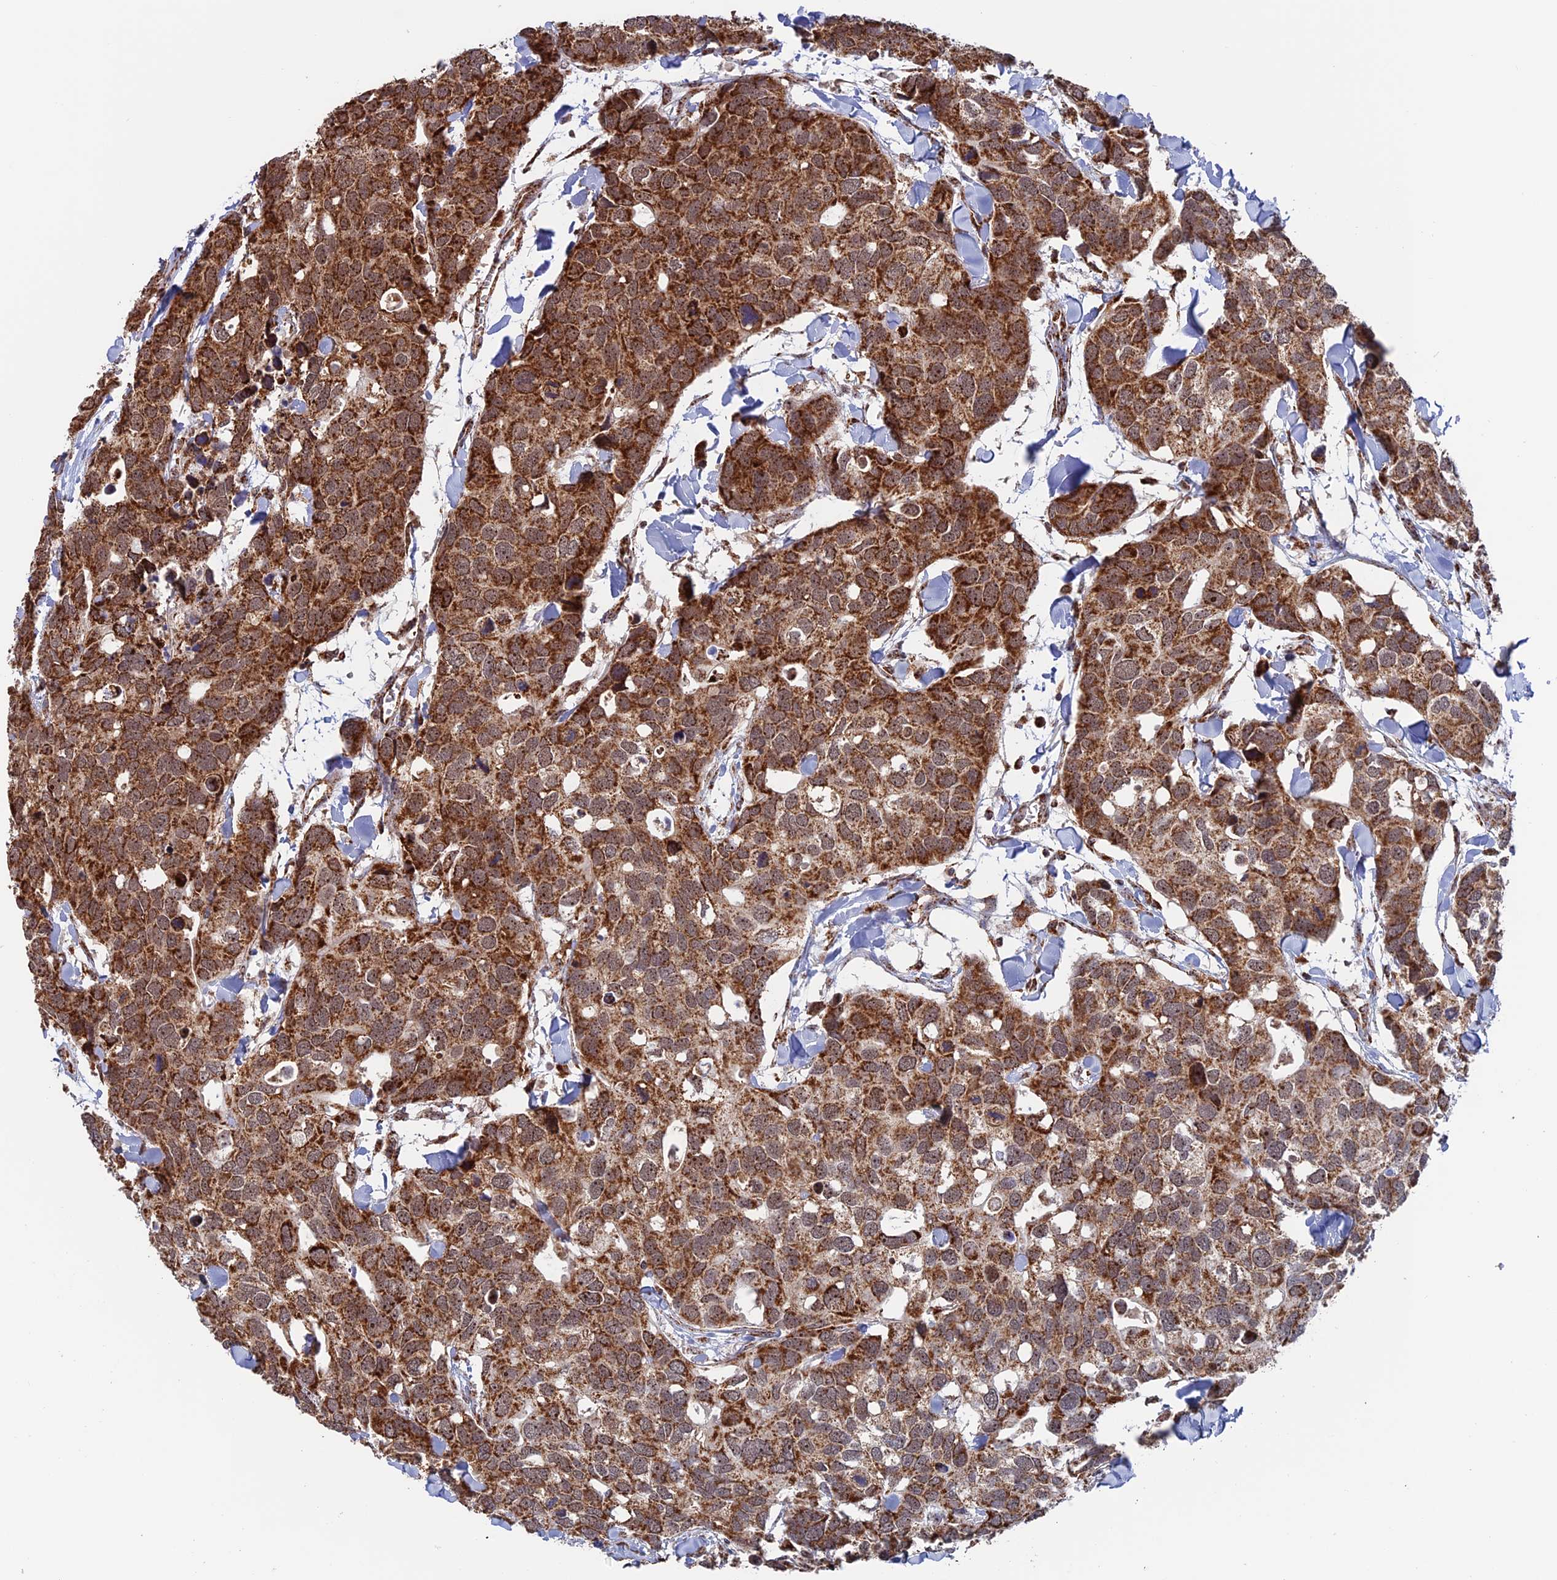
{"staining": {"intensity": "strong", "quantity": ">75%", "location": "cytoplasmic/membranous"}, "tissue": "breast cancer", "cell_type": "Tumor cells", "image_type": "cancer", "snomed": [{"axis": "morphology", "description": "Duct carcinoma"}, {"axis": "topography", "description": "Breast"}], "caption": "Immunohistochemistry staining of breast cancer (infiltrating ductal carcinoma), which shows high levels of strong cytoplasmic/membranous staining in about >75% of tumor cells indicating strong cytoplasmic/membranous protein expression. The staining was performed using DAB (brown) for protein detection and nuclei were counterstained in hematoxylin (blue).", "gene": "DTYMK", "patient": {"sex": "female", "age": 83}}